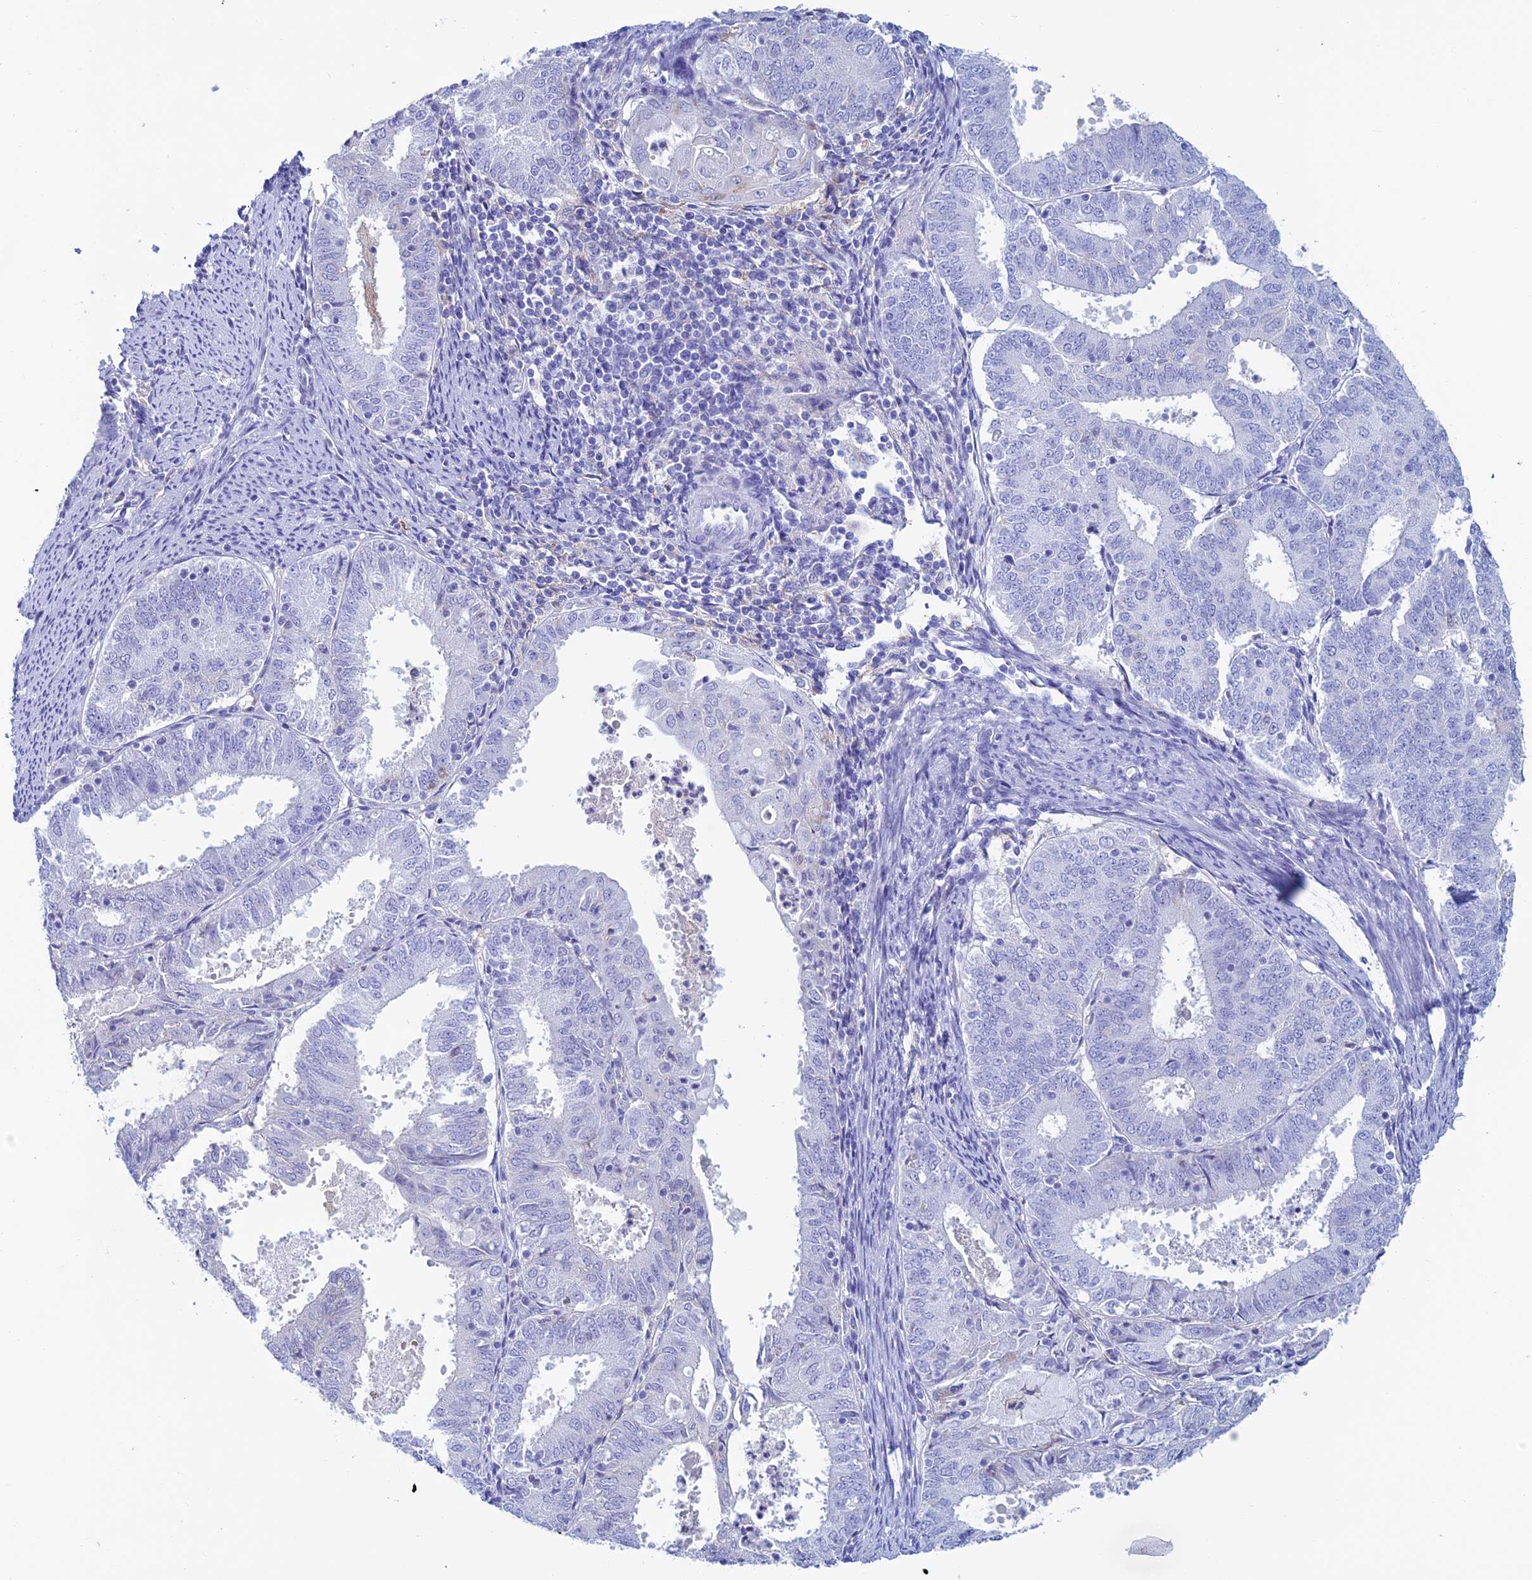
{"staining": {"intensity": "negative", "quantity": "none", "location": "none"}, "tissue": "endometrial cancer", "cell_type": "Tumor cells", "image_type": "cancer", "snomed": [{"axis": "morphology", "description": "Adenocarcinoma, NOS"}, {"axis": "topography", "description": "Endometrium"}], "caption": "Immunohistochemistry micrograph of neoplastic tissue: endometrial cancer stained with DAB shows no significant protein staining in tumor cells.", "gene": "KCNK17", "patient": {"sex": "female", "age": 57}}